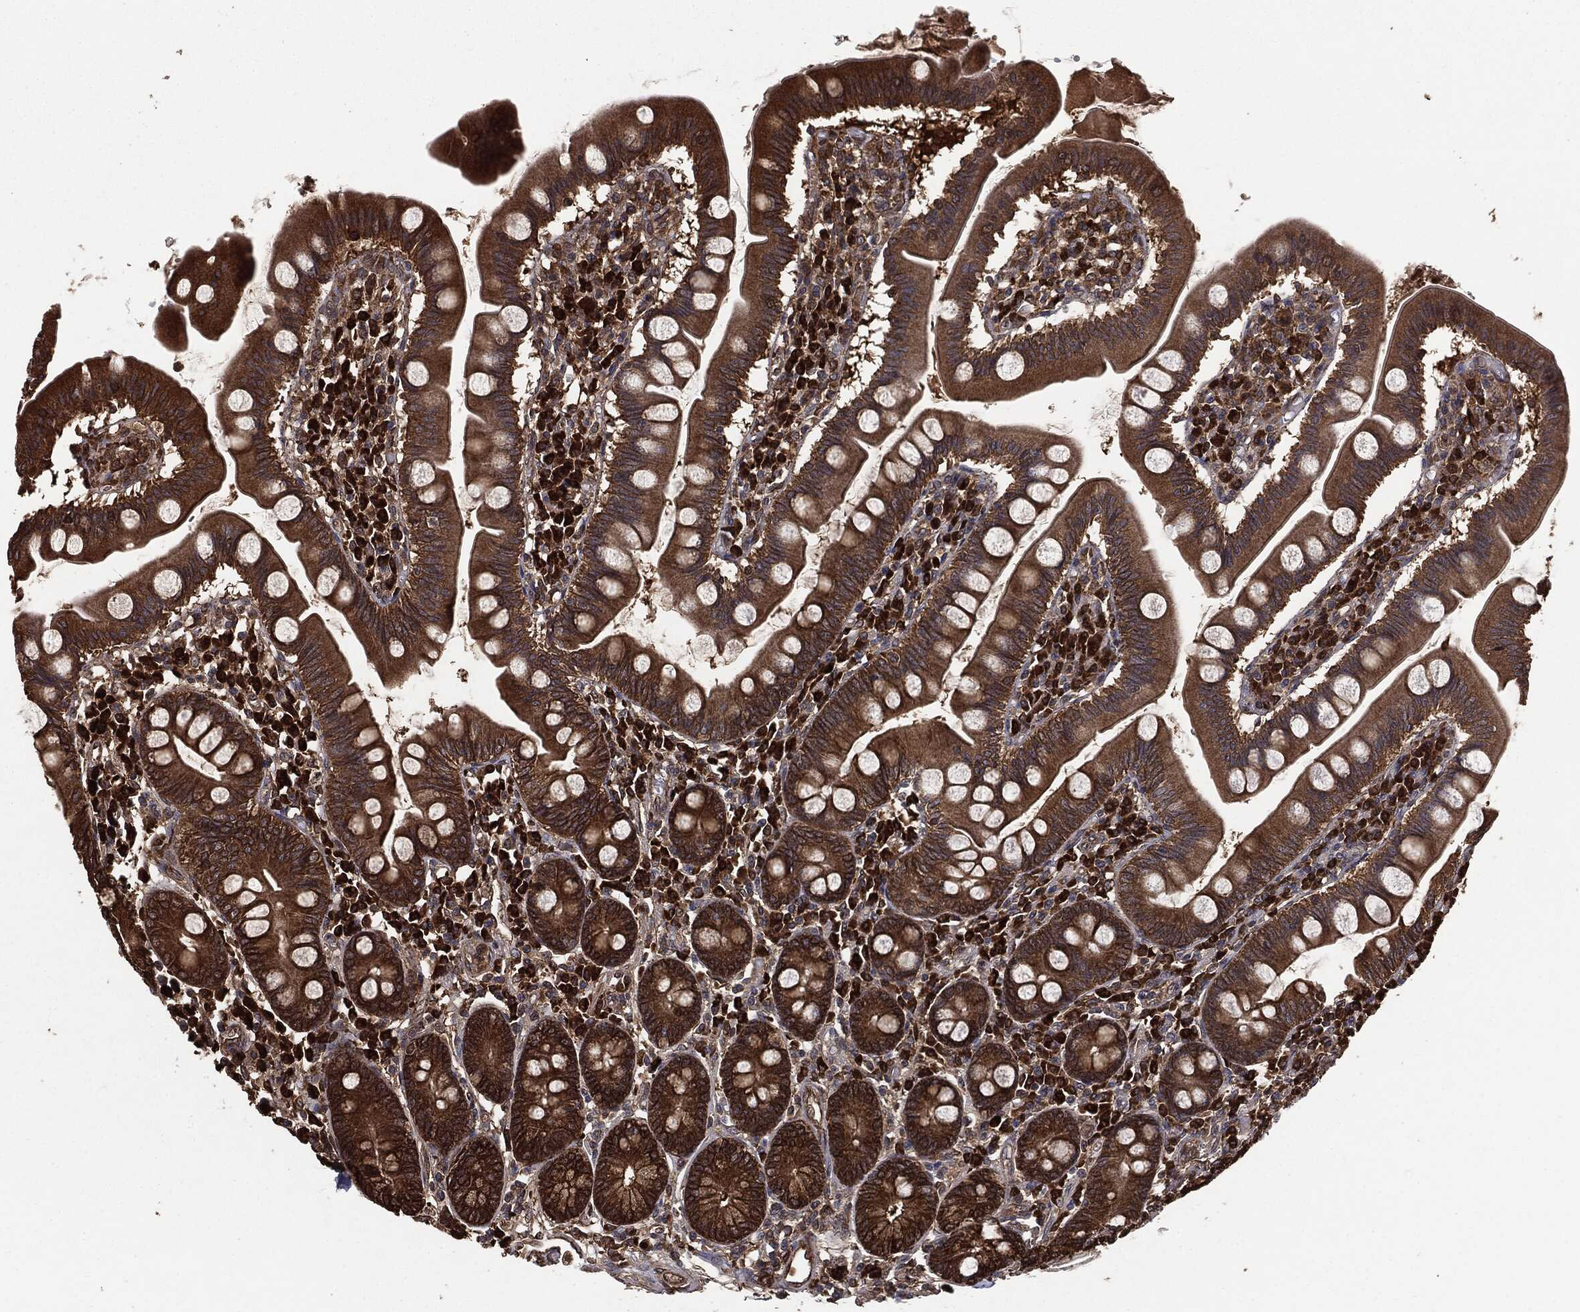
{"staining": {"intensity": "strong", "quantity": ">75%", "location": "cytoplasmic/membranous"}, "tissue": "small intestine", "cell_type": "Glandular cells", "image_type": "normal", "snomed": [{"axis": "morphology", "description": "Normal tissue, NOS"}, {"axis": "topography", "description": "Small intestine"}], "caption": "A high-resolution histopathology image shows immunohistochemistry staining of benign small intestine, which shows strong cytoplasmic/membranous expression in approximately >75% of glandular cells. The protein of interest is stained brown, and the nuclei are stained in blue (DAB IHC with brightfield microscopy, high magnification).", "gene": "NME1", "patient": {"sex": "male", "age": 88}}